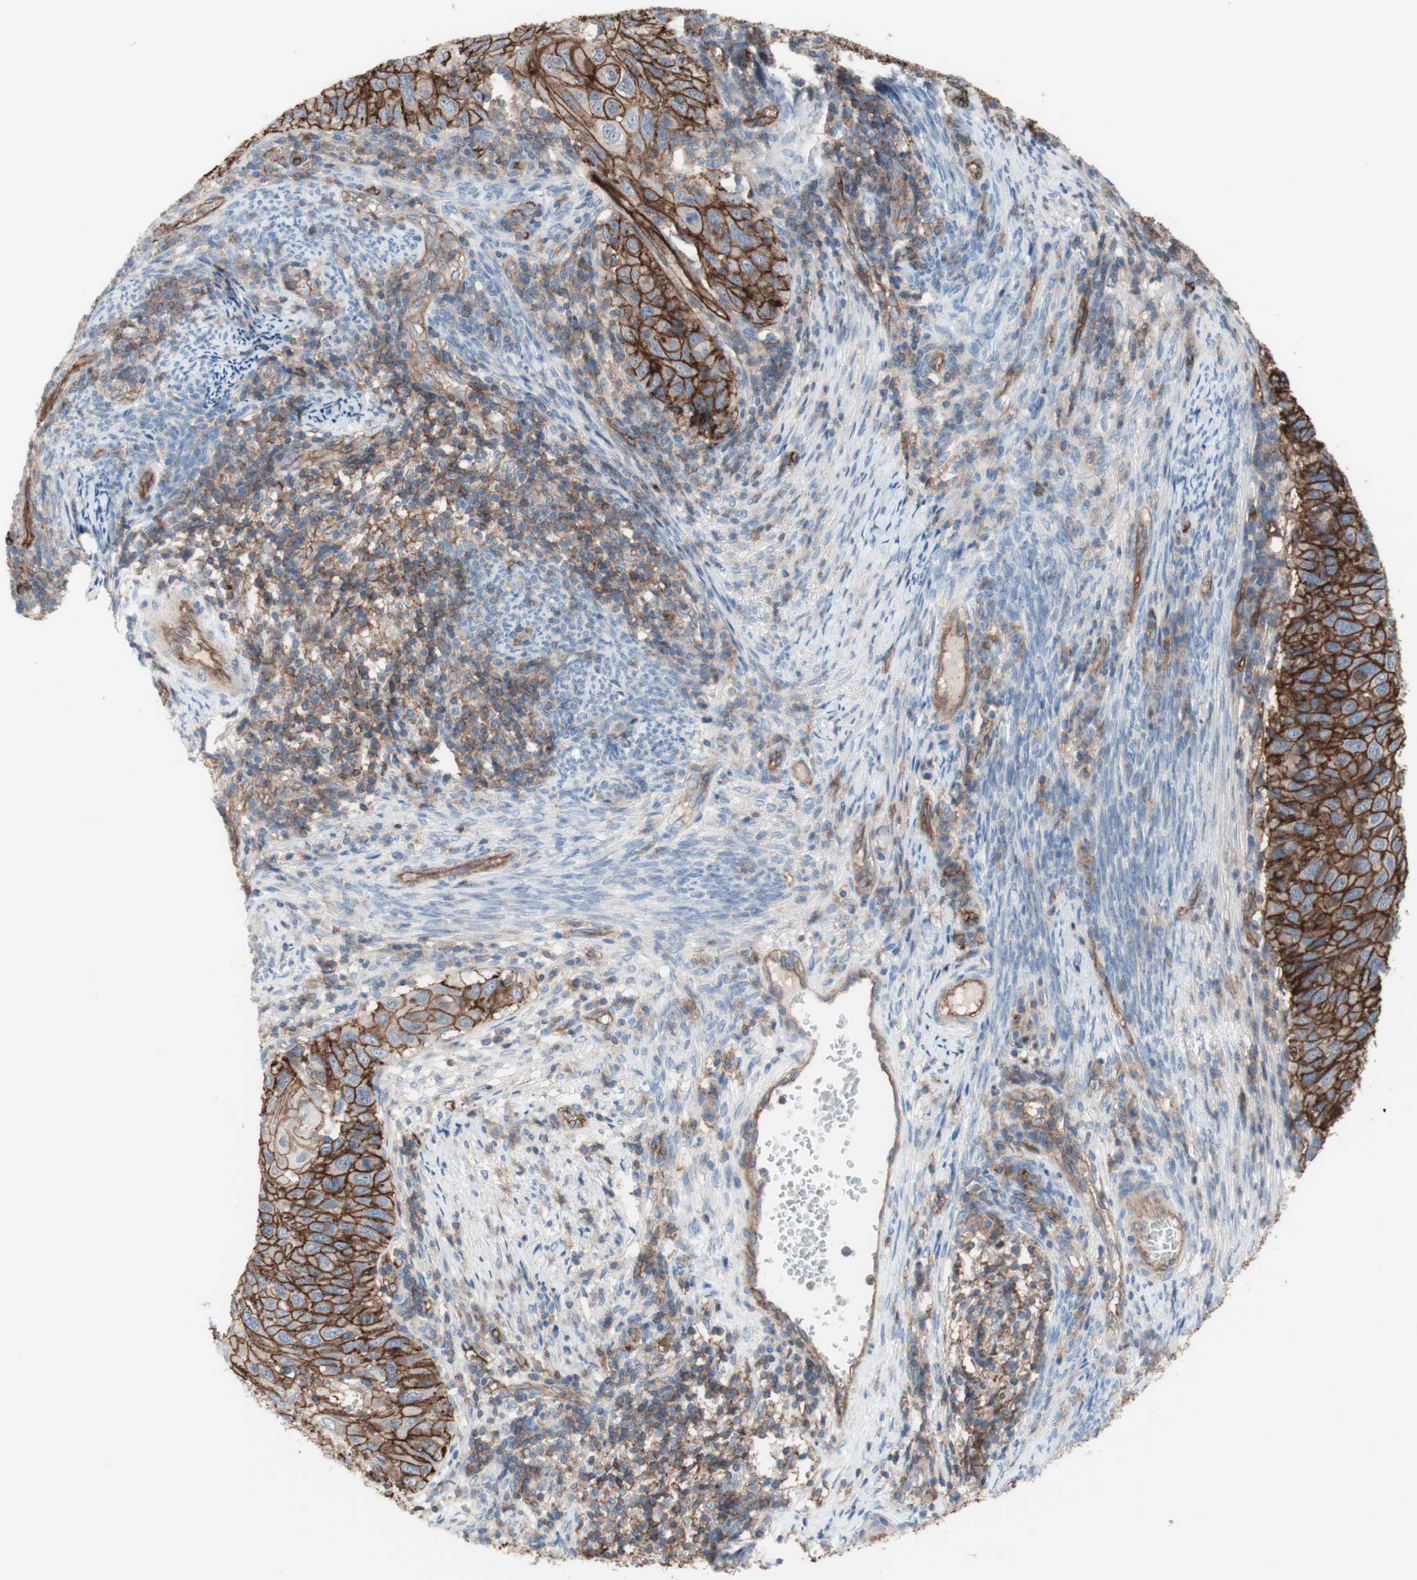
{"staining": {"intensity": "strong", "quantity": ">75%", "location": "cytoplasmic/membranous"}, "tissue": "cervical cancer", "cell_type": "Tumor cells", "image_type": "cancer", "snomed": [{"axis": "morphology", "description": "Squamous cell carcinoma, NOS"}, {"axis": "topography", "description": "Cervix"}], "caption": "The photomicrograph displays staining of cervical cancer (squamous cell carcinoma), revealing strong cytoplasmic/membranous protein positivity (brown color) within tumor cells.", "gene": "CD46", "patient": {"sex": "female", "age": 70}}